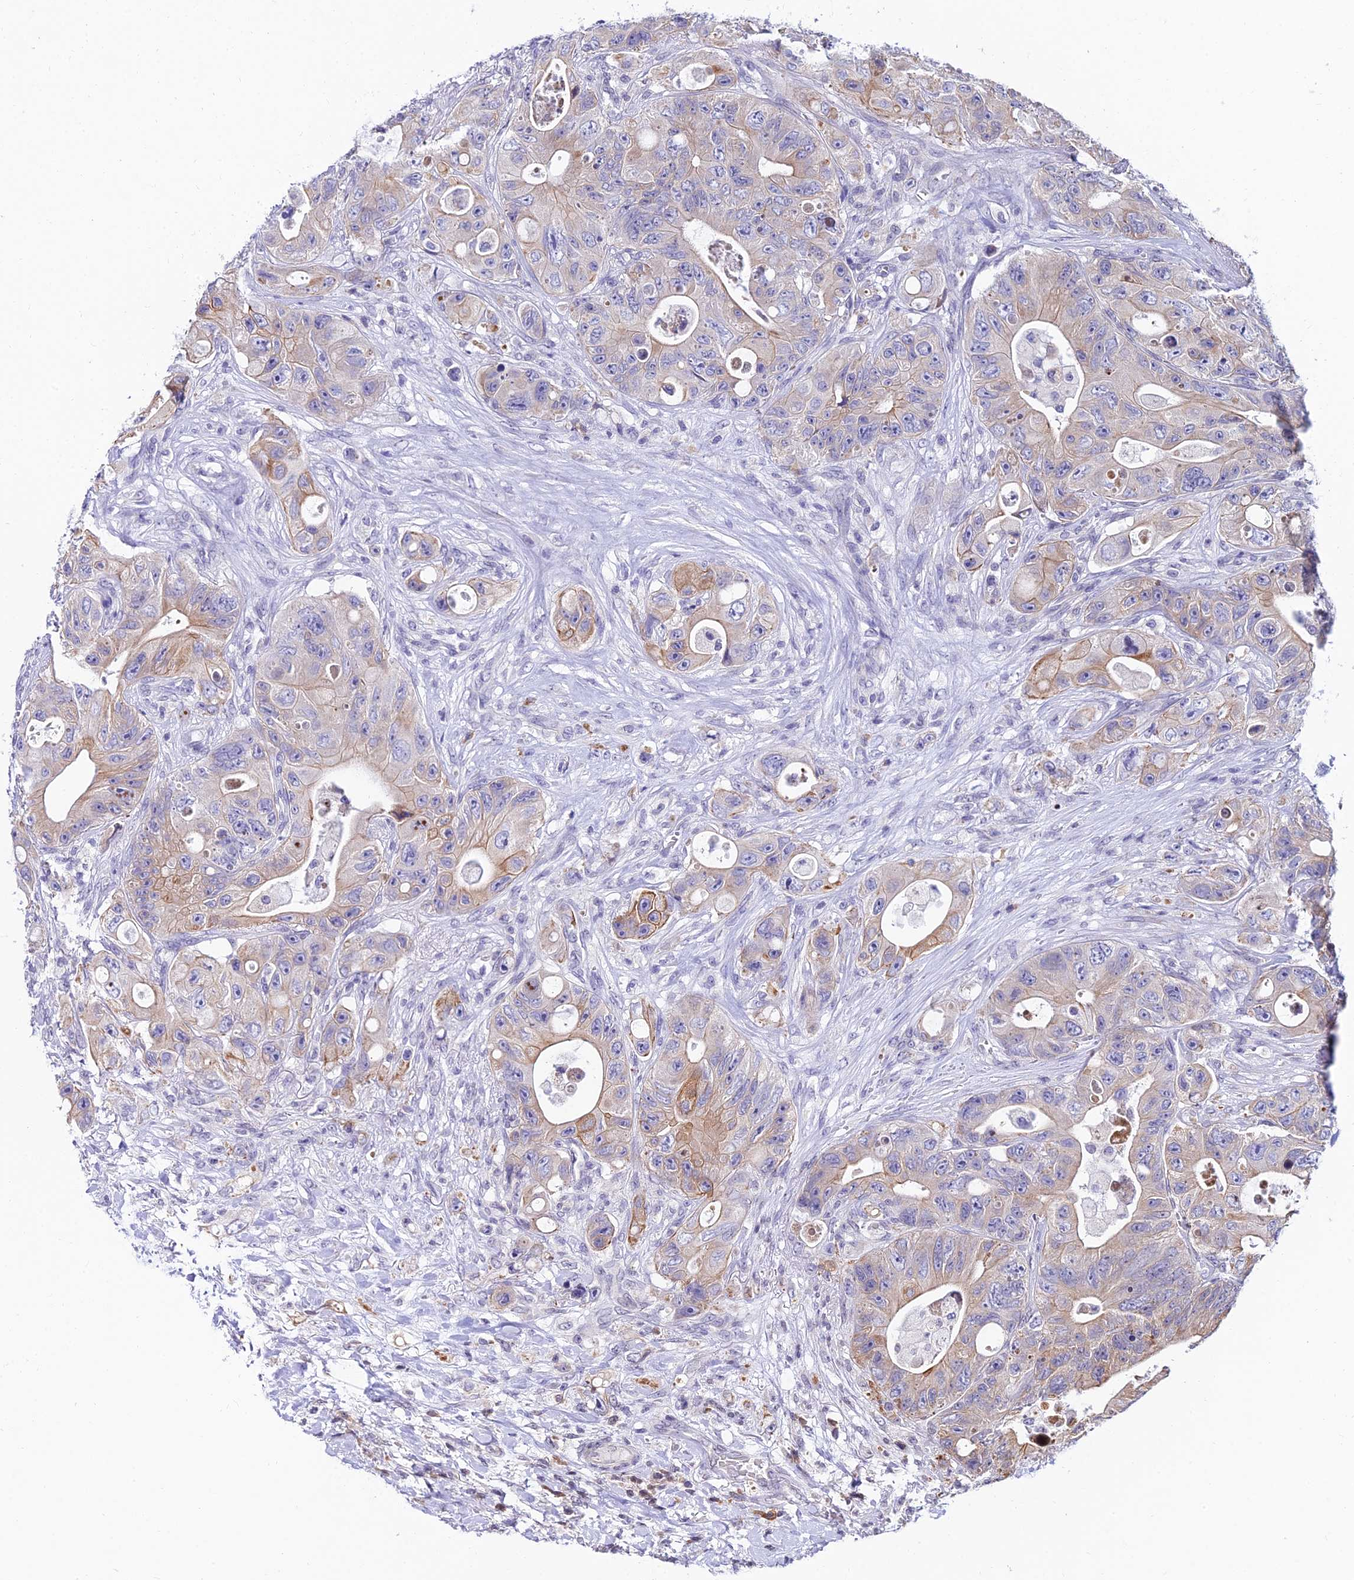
{"staining": {"intensity": "weak", "quantity": "<25%", "location": "cytoplasmic/membranous"}, "tissue": "colorectal cancer", "cell_type": "Tumor cells", "image_type": "cancer", "snomed": [{"axis": "morphology", "description": "Adenocarcinoma, NOS"}, {"axis": "topography", "description": "Colon"}], "caption": "Immunohistochemical staining of colorectal cancer (adenocarcinoma) displays no significant staining in tumor cells. Nuclei are stained in blue.", "gene": "CDNF", "patient": {"sex": "female", "age": 46}}